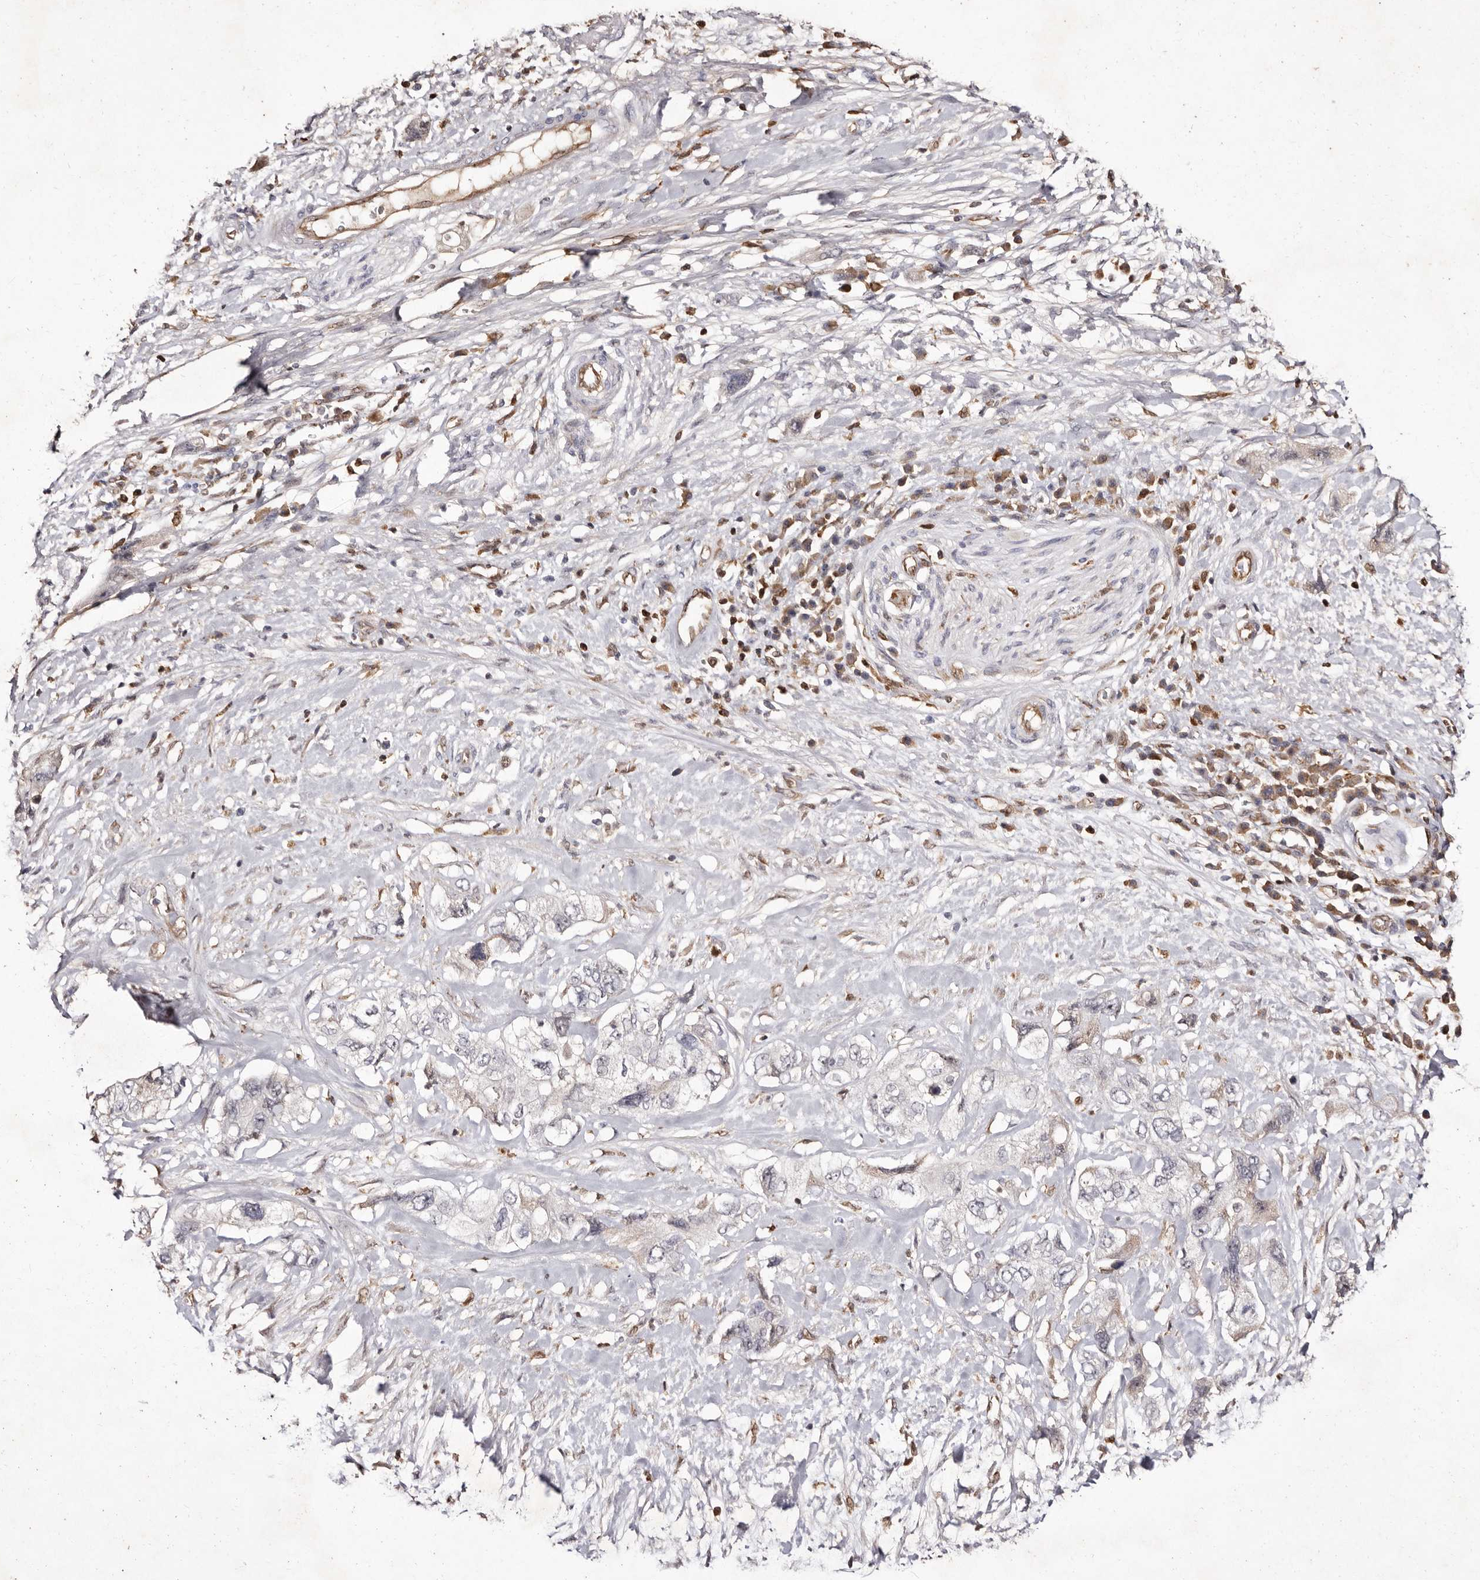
{"staining": {"intensity": "weak", "quantity": "<25%", "location": "cytoplasmic/membranous"}, "tissue": "pancreatic cancer", "cell_type": "Tumor cells", "image_type": "cancer", "snomed": [{"axis": "morphology", "description": "Adenocarcinoma, NOS"}, {"axis": "topography", "description": "Pancreas"}], "caption": "This is a photomicrograph of IHC staining of adenocarcinoma (pancreatic), which shows no positivity in tumor cells.", "gene": "GIMAP4", "patient": {"sex": "female", "age": 73}}